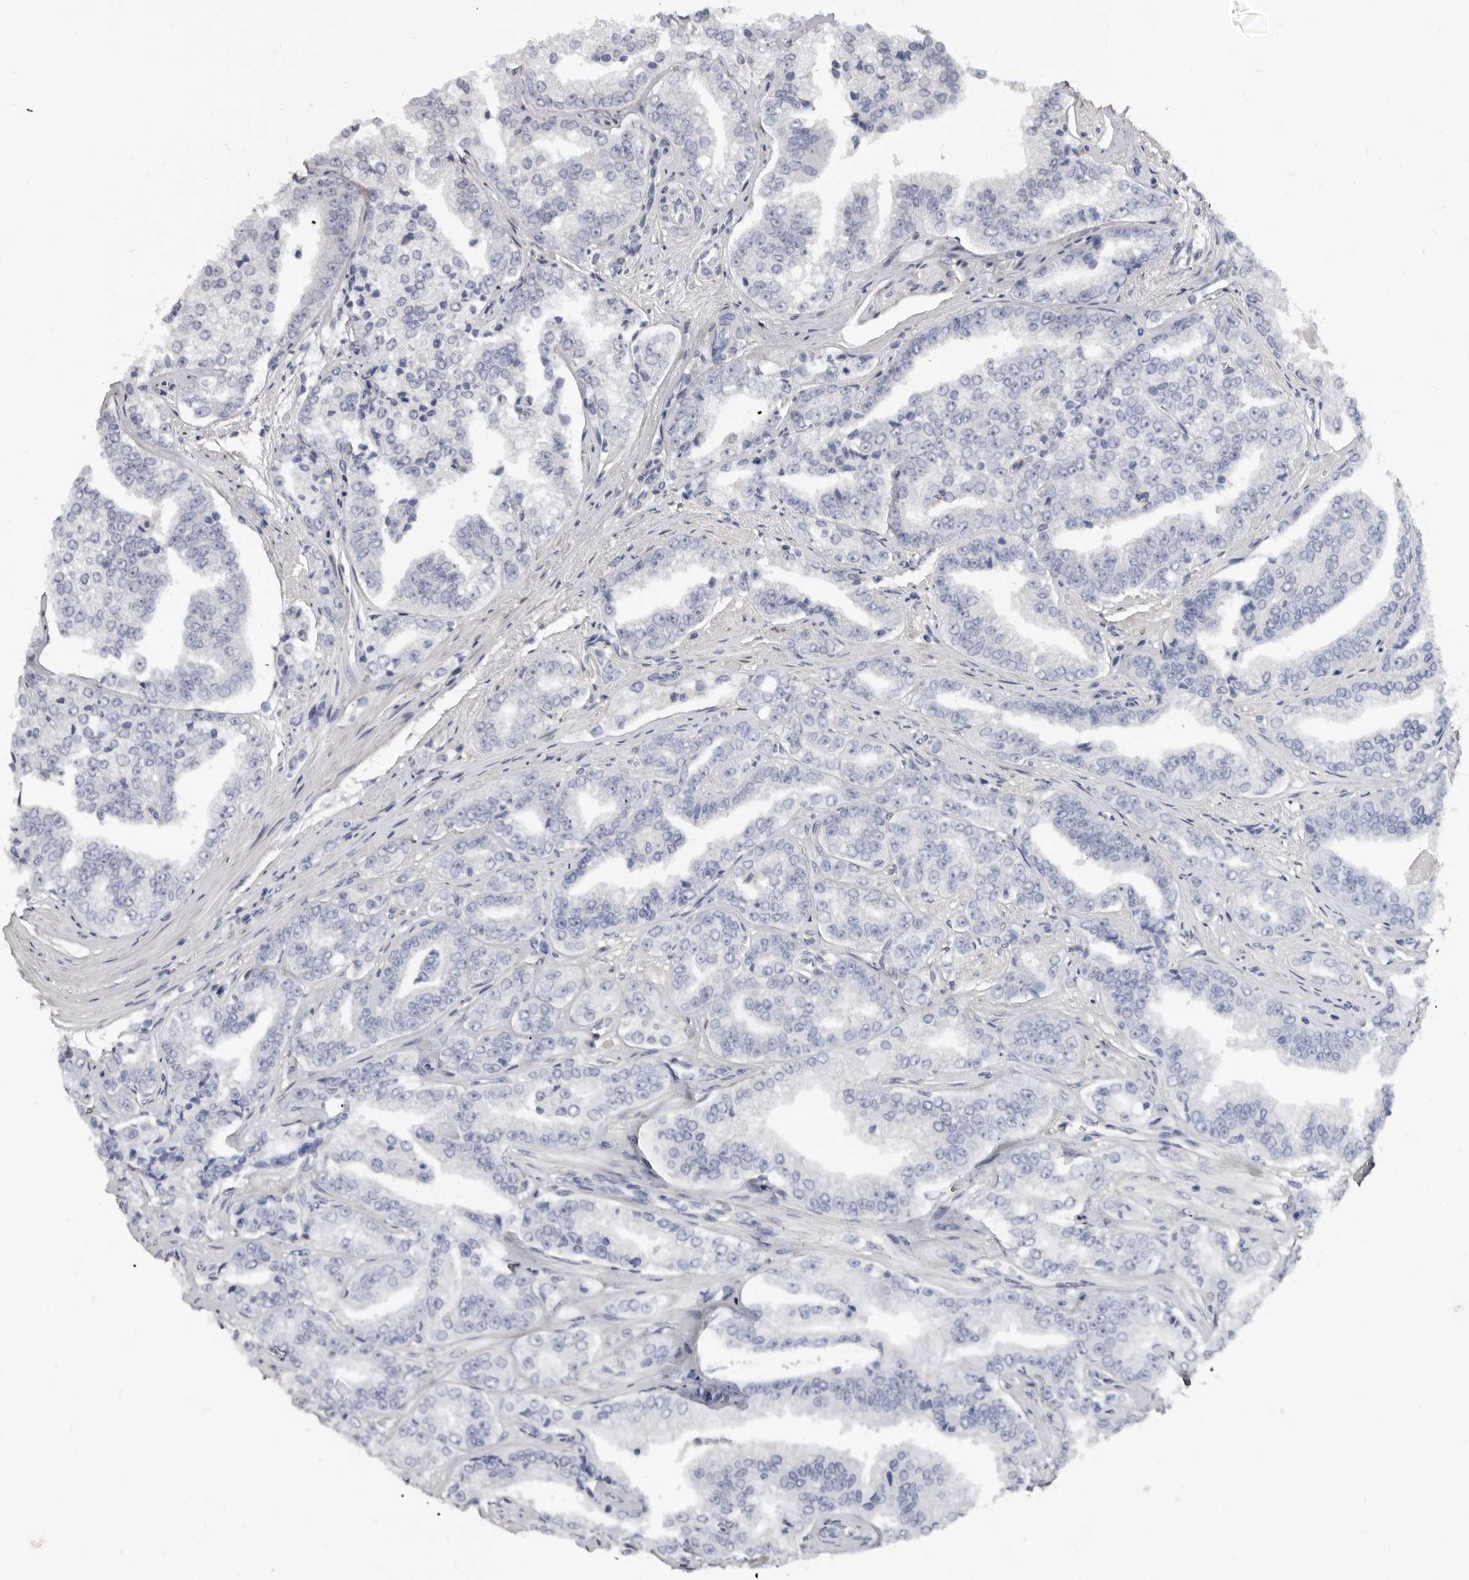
{"staining": {"intensity": "negative", "quantity": "none", "location": "none"}, "tissue": "prostate cancer", "cell_type": "Tumor cells", "image_type": "cancer", "snomed": [{"axis": "morphology", "description": "Adenocarcinoma, High grade"}, {"axis": "topography", "description": "Prostate"}], "caption": "DAB immunohistochemical staining of prostate high-grade adenocarcinoma reveals no significant positivity in tumor cells.", "gene": "KHDRBS2", "patient": {"sex": "male", "age": 71}}